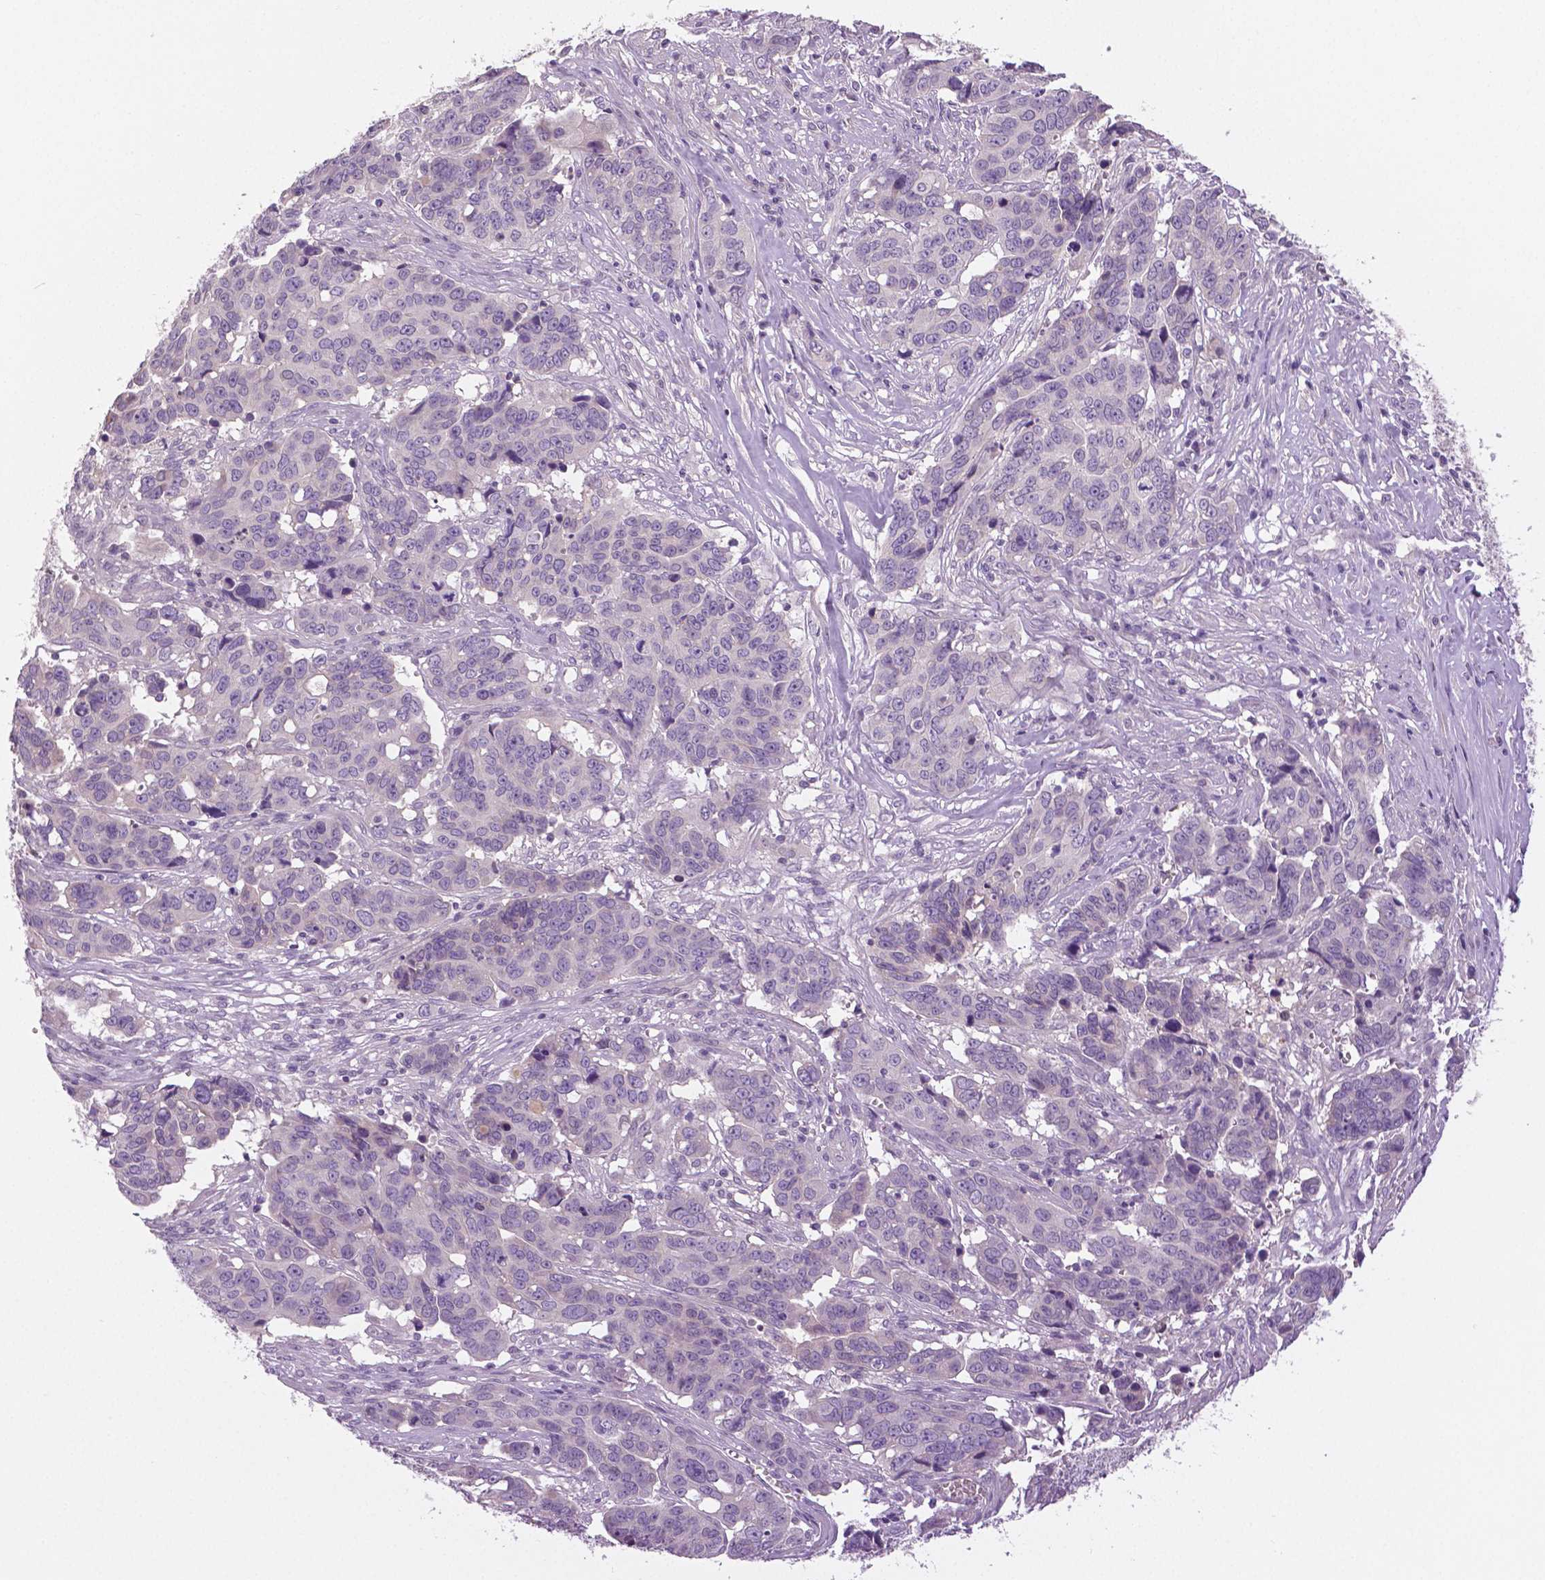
{"staining": {"intensity": "negative", "quantity": "none", "location": "none"}, "tissue": "ovarian cancer", "cell_type": "Tumor cells", "image_type": "cancer", "snomed": [{"axis": "morphology", "description": "Carcinoma, endometroid"}, {"axis": "topography", "description": "Ovary"}], "caption": "The IHC histopathology image has no significant staining in tumor cells of ovarian cancer tissue.", "gene": "DNAH12", "patient": {"sex": "female", "age": 78}}